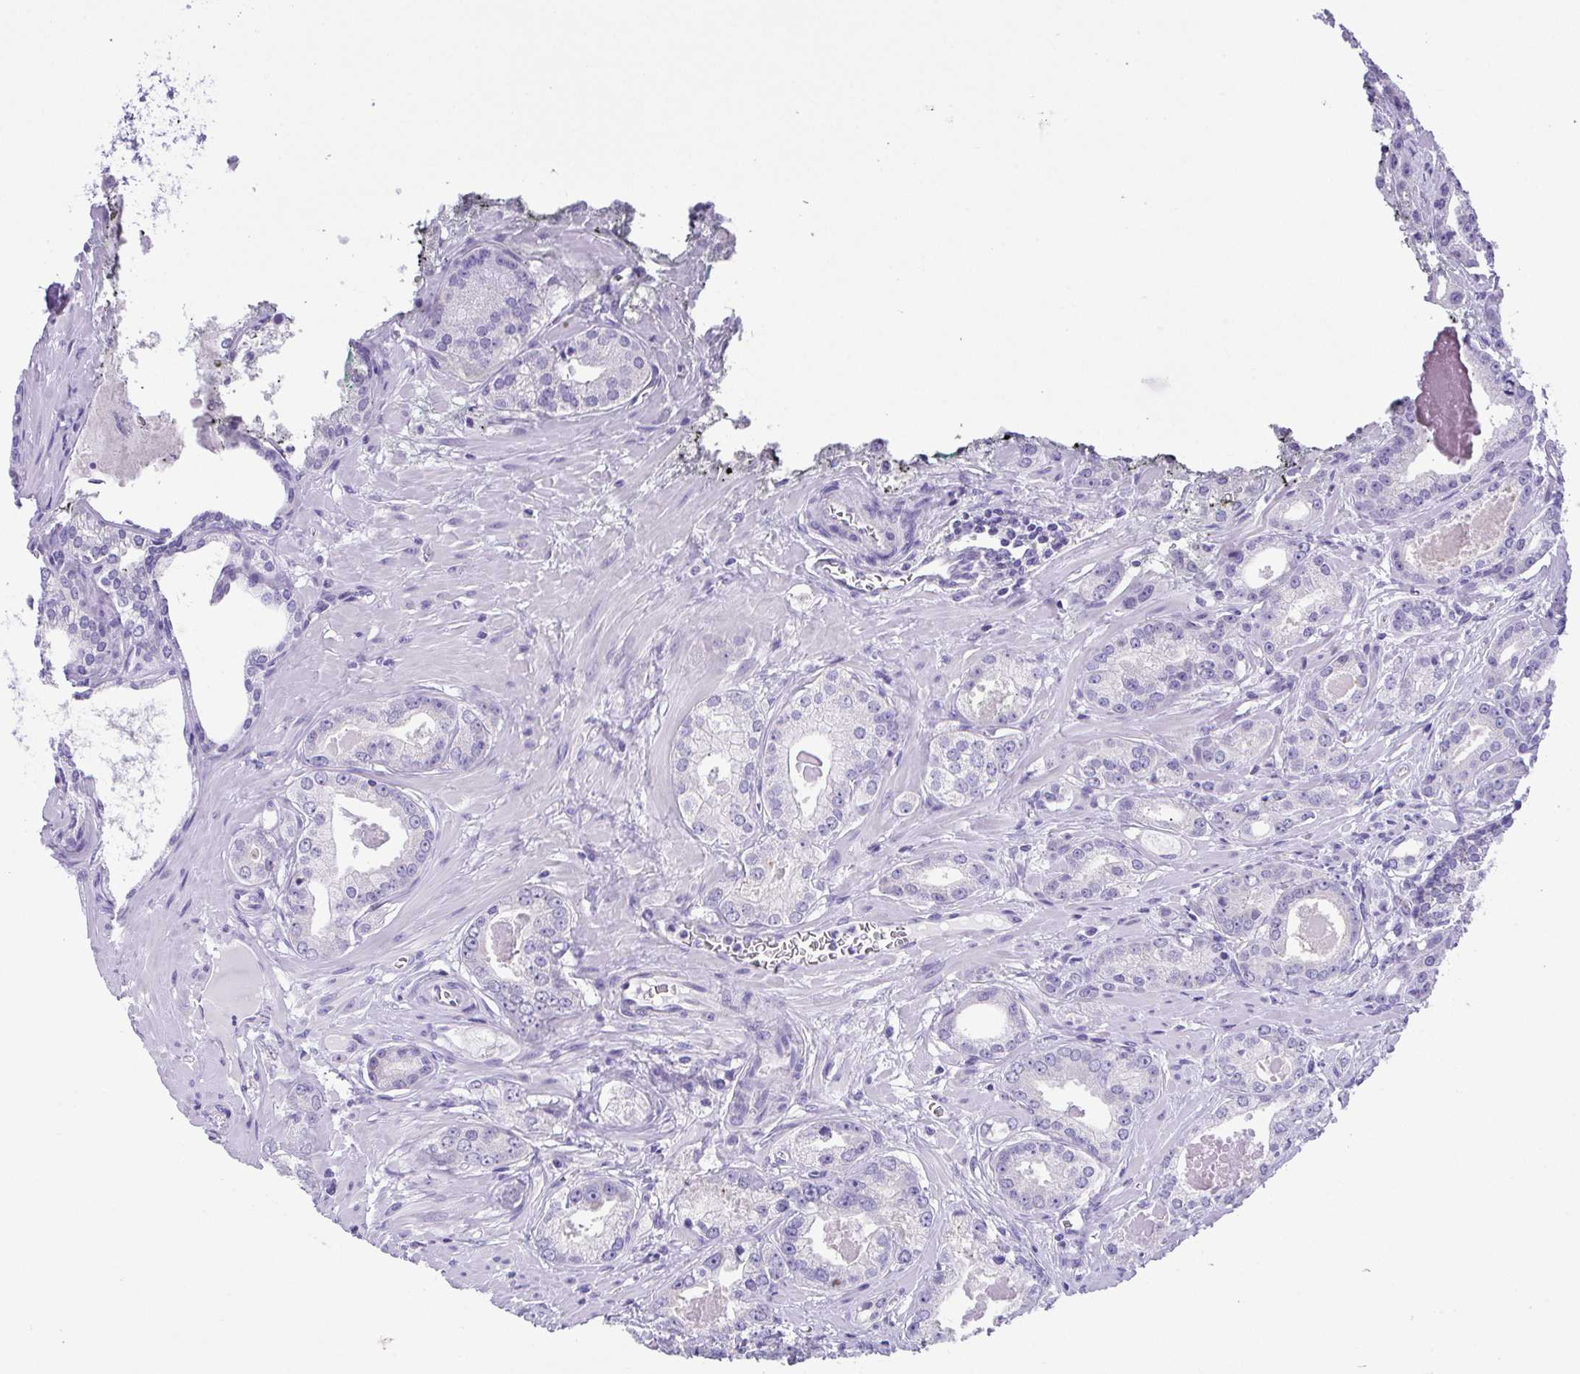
{"staining": {"intensity": "negative", "quantity": "none", "location": "none"}, "tissue": "prostate cancer", "cell_type": "Tumor cells", "image_type": "cancer", "snomed": [{"axis": "morphology", "description": "Adenocarcinoma, Low grade"}, {"axis": "topography", "description": "Prostate"}], "caption": "Immunohistochemistry image of neoplastic tissue: prostate adenocarcinoma (low-grade) stained with DAB (3,3'-diaminobenzidine) displays no significant protein positivity in tumor cells. Brightfield microscopy of immunohistochemistry stained with DAB (3,3'-diaminobenzidine) (brown) and hematoxylin (blue), captured at high magnification.", "gene": "LUZP4", "patient": {"sex": "male", "age": 64}}